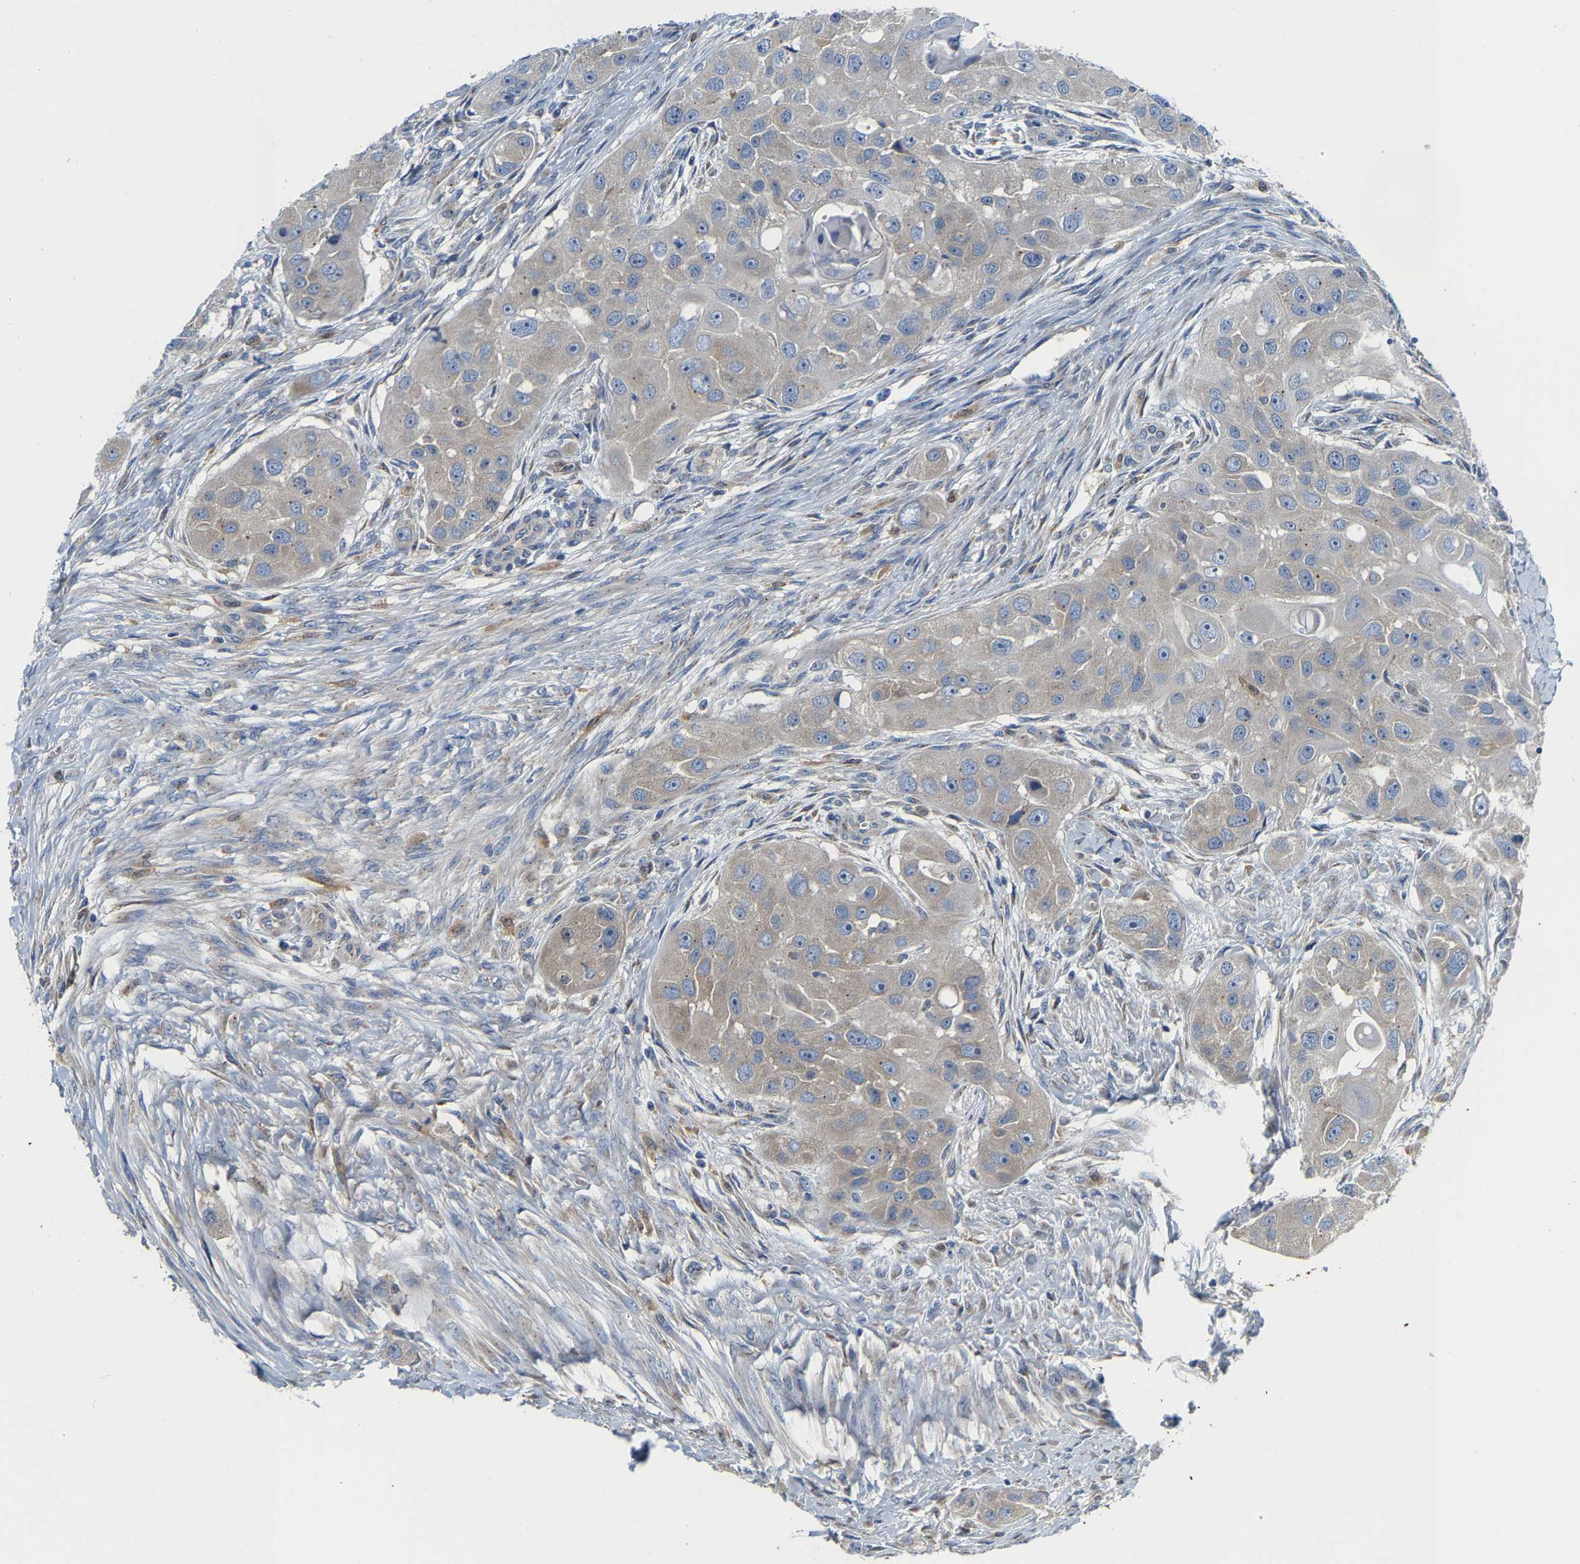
{"staining": {"intensity": "weak", "quantity": "25%-75%", "location": "cytoplasmic/membranous"}, "tissue": "head and neck cancer", "cell_type": "Tumor cells", "image_type": "cancer", "snomed": [{"axis": "morphology", "description": "Normal tissue, NOS"}, {"axis": "morphology", "description": "Squamous cell carcinoma, NOS"}, {"axis": "topography", "description": "Skeletal muscle"}, {"axis": "topography", "description": "Head-Neck"}], "caption": "Squamous cell carcinoma (head and neck) tissue displays weak cytoplasmic/membranous positivity in about 25%-75% of tumor cells", "gene": "PCNT", "patient": {"sex": "male", "age": 51}}